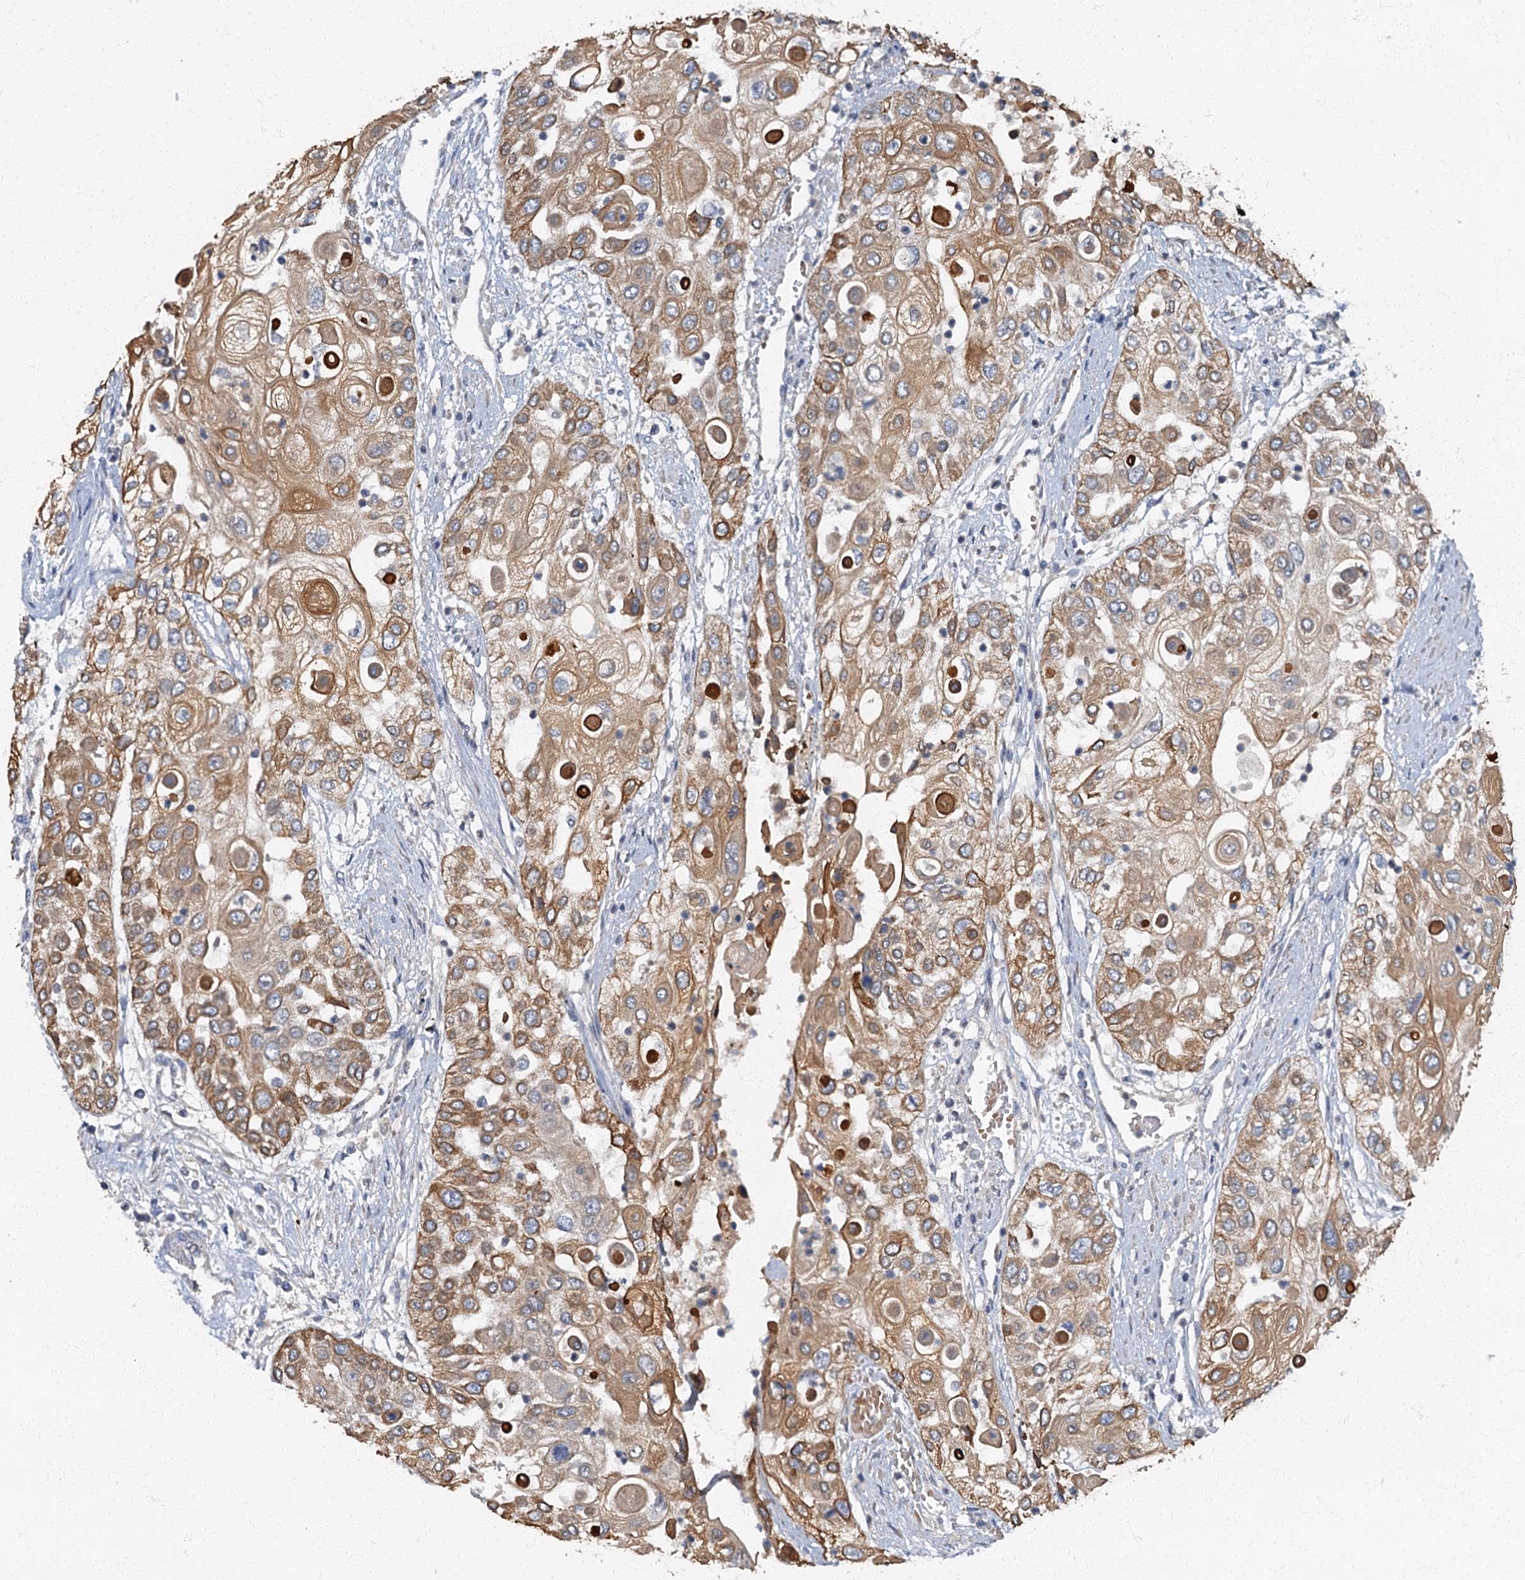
{"staining": {"intensity": "moderate", "quantity": ">75%", "location": "cytoplasmic/membranous"}, "tissue": "urothelial cancer", "cell_type": "Tumor cells", "image_type": "cancer", "snomed": [{"axis": "morphology", "description": "Urothelial carcinoma, High grade"}, {"axis": "topography", "description": "Urinary bladder"}], "caption": "High-power microscopy captured an immunohistochemistry histopathology image of urothelial cancer, revealing moderate cytoplasmic/membranous positivity in about >75% of tumor cells.", "gene": "ARL11", "patient": {"sex": "female", "age": 79}}